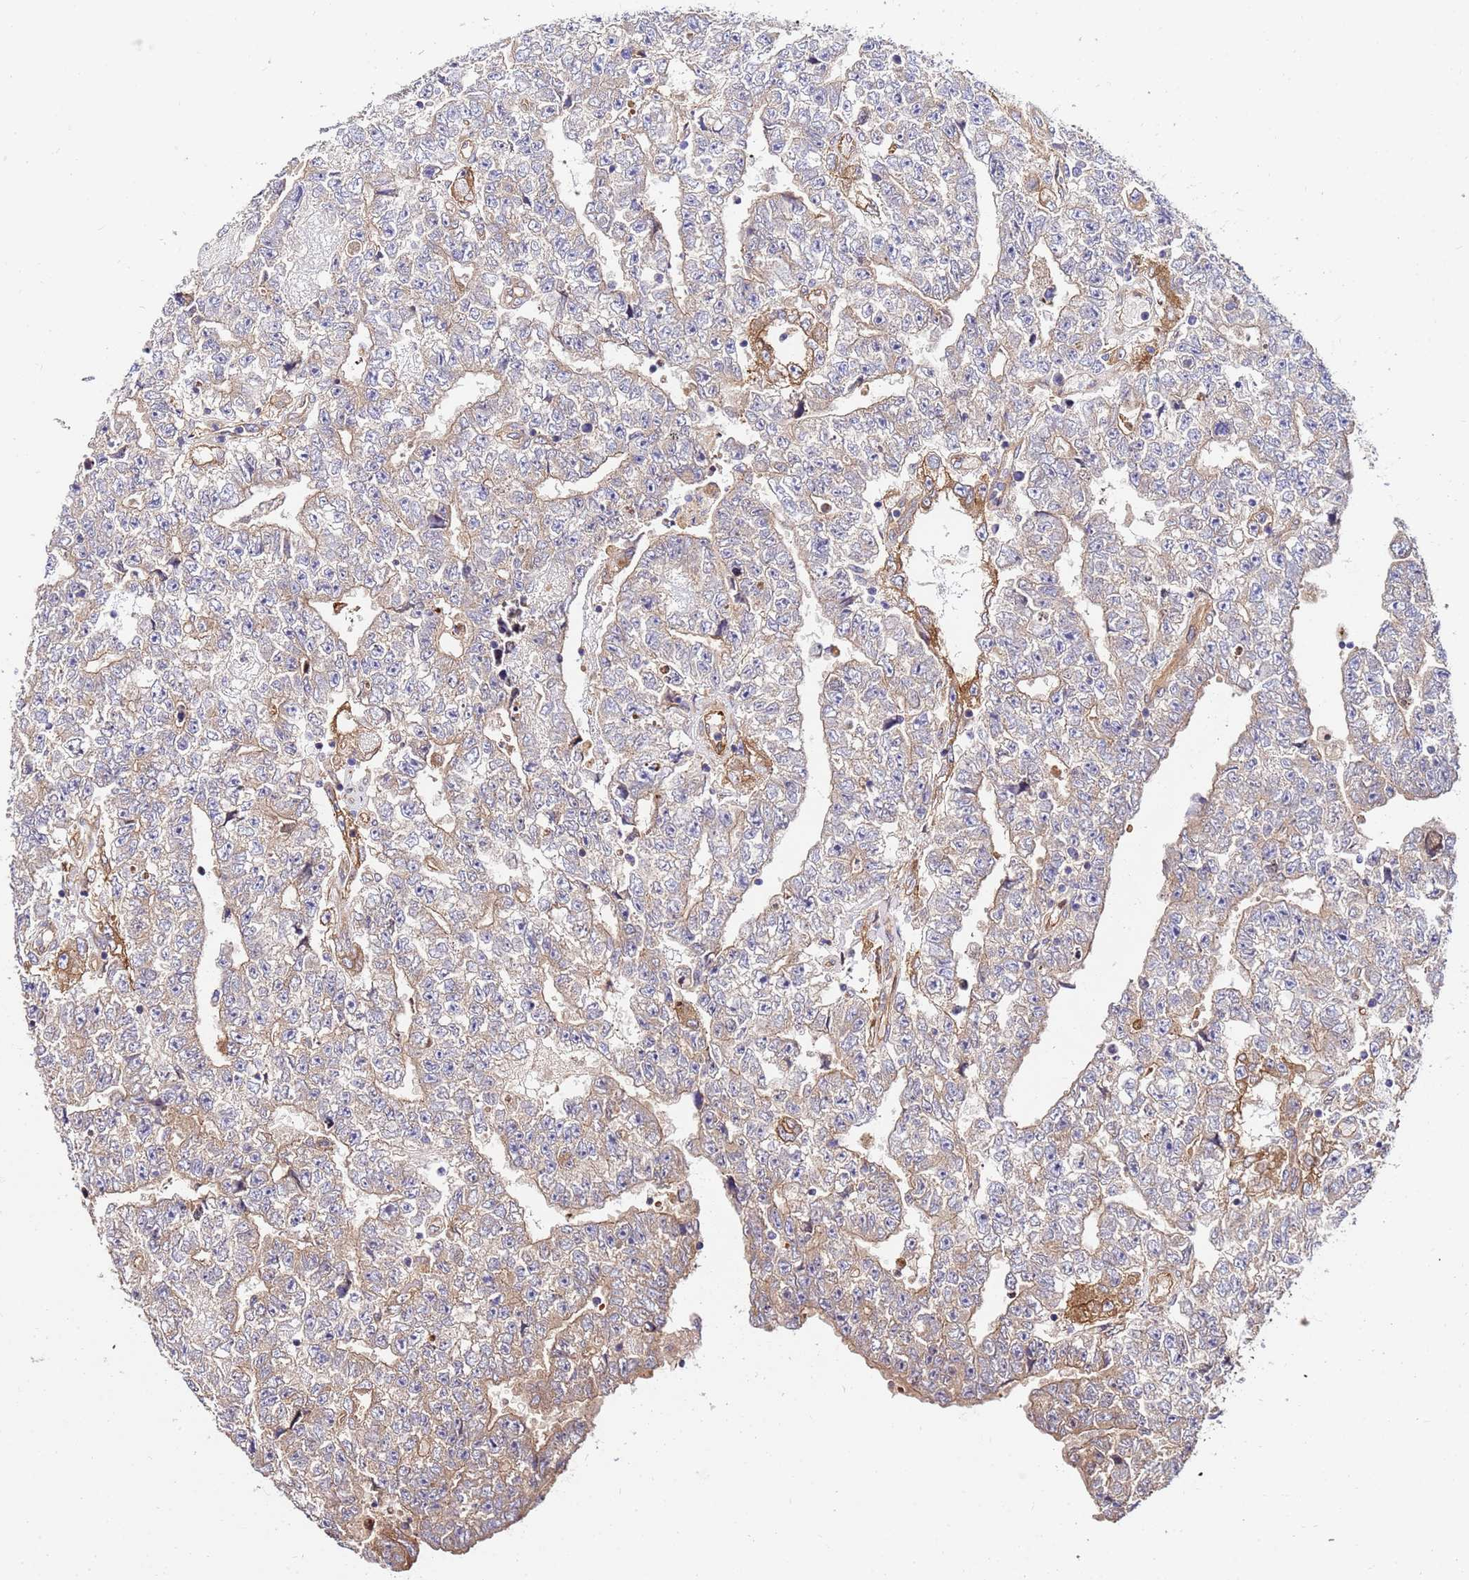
{"staining": {"intensity": "weak", "quantity": "25%-75%", "location": "cytoplasmic/membranous"}, "tissue": "testis cancer", "cell_type": "Tumor cells", "image_type": "cancer", "snomed": [{"axis": "morphology", "description": "Carcinoma, Embryonal, NOS"}, {"axis": "topography", "description": "Testis"}], "caption": "Weak cytoplasmic/membranous protein staining is appreciated in about 25%-75% of tumor cells in testis cancer.", "gene": "WWC2", "patient": {"sex": "male", "age": 25}}